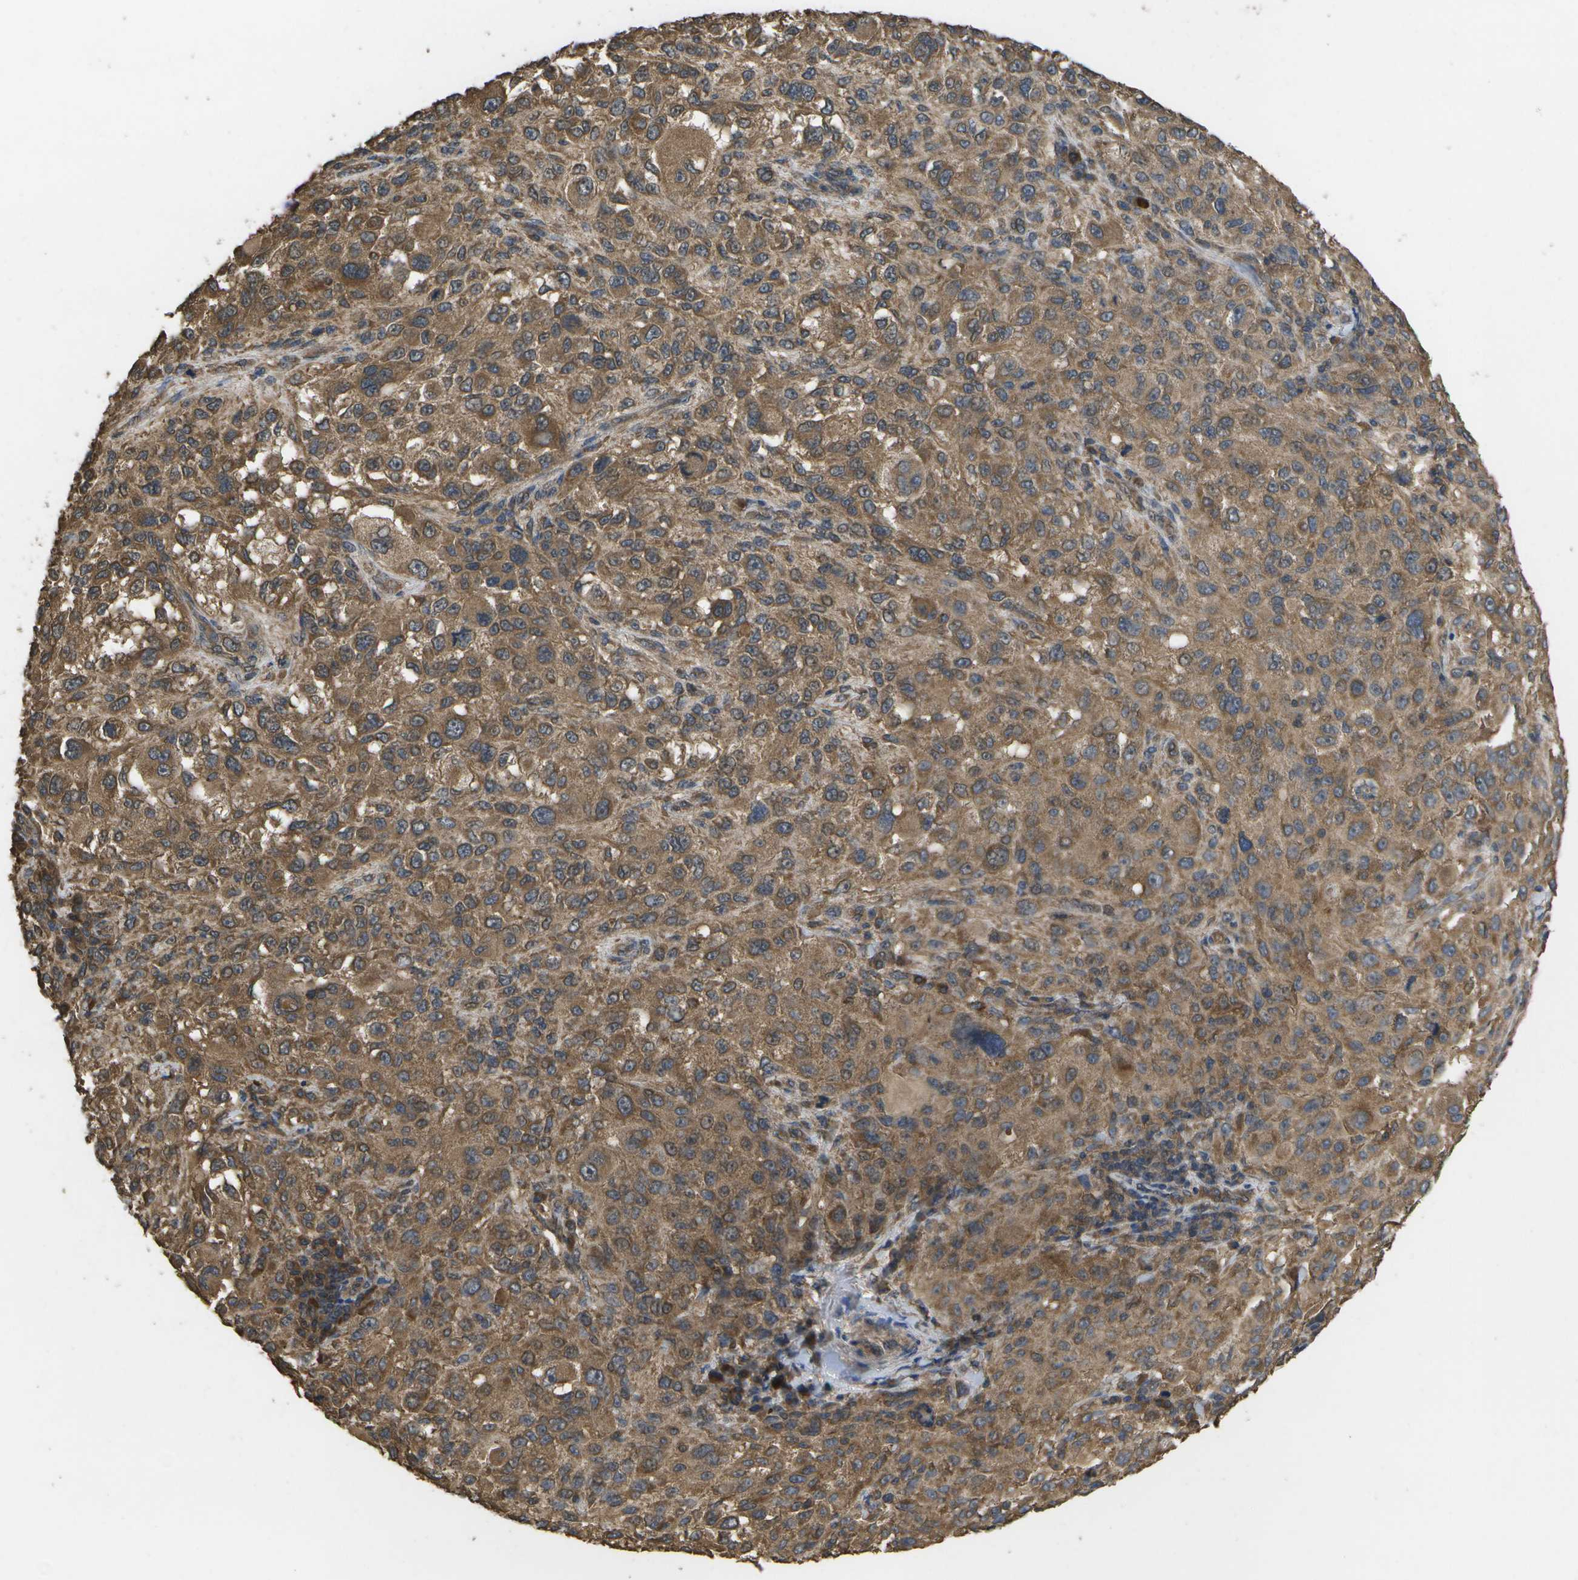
{"staining": {"intensity": "moderate", "quantity": ">75%", "location": "cytoplasmic/membranous"}, "tissue": "melanoma", "cell_type": "Tumor cells", "image_type": "cancer", "snomed": [{"axis": "morphology", "description": "Necrosis, NOS"}, {"axis": "morphology", "description": "Malignant melanoma, NOS"}, {"axis": "topography", "description": "Skin"}], "caption": "Protein expression analysis of melanoma reveals moderate cytoplasmic/membranous staining in approximately >75% of tumor cells.", "gene": "SACS", "patient": {"sex": "female", "age": 87}}